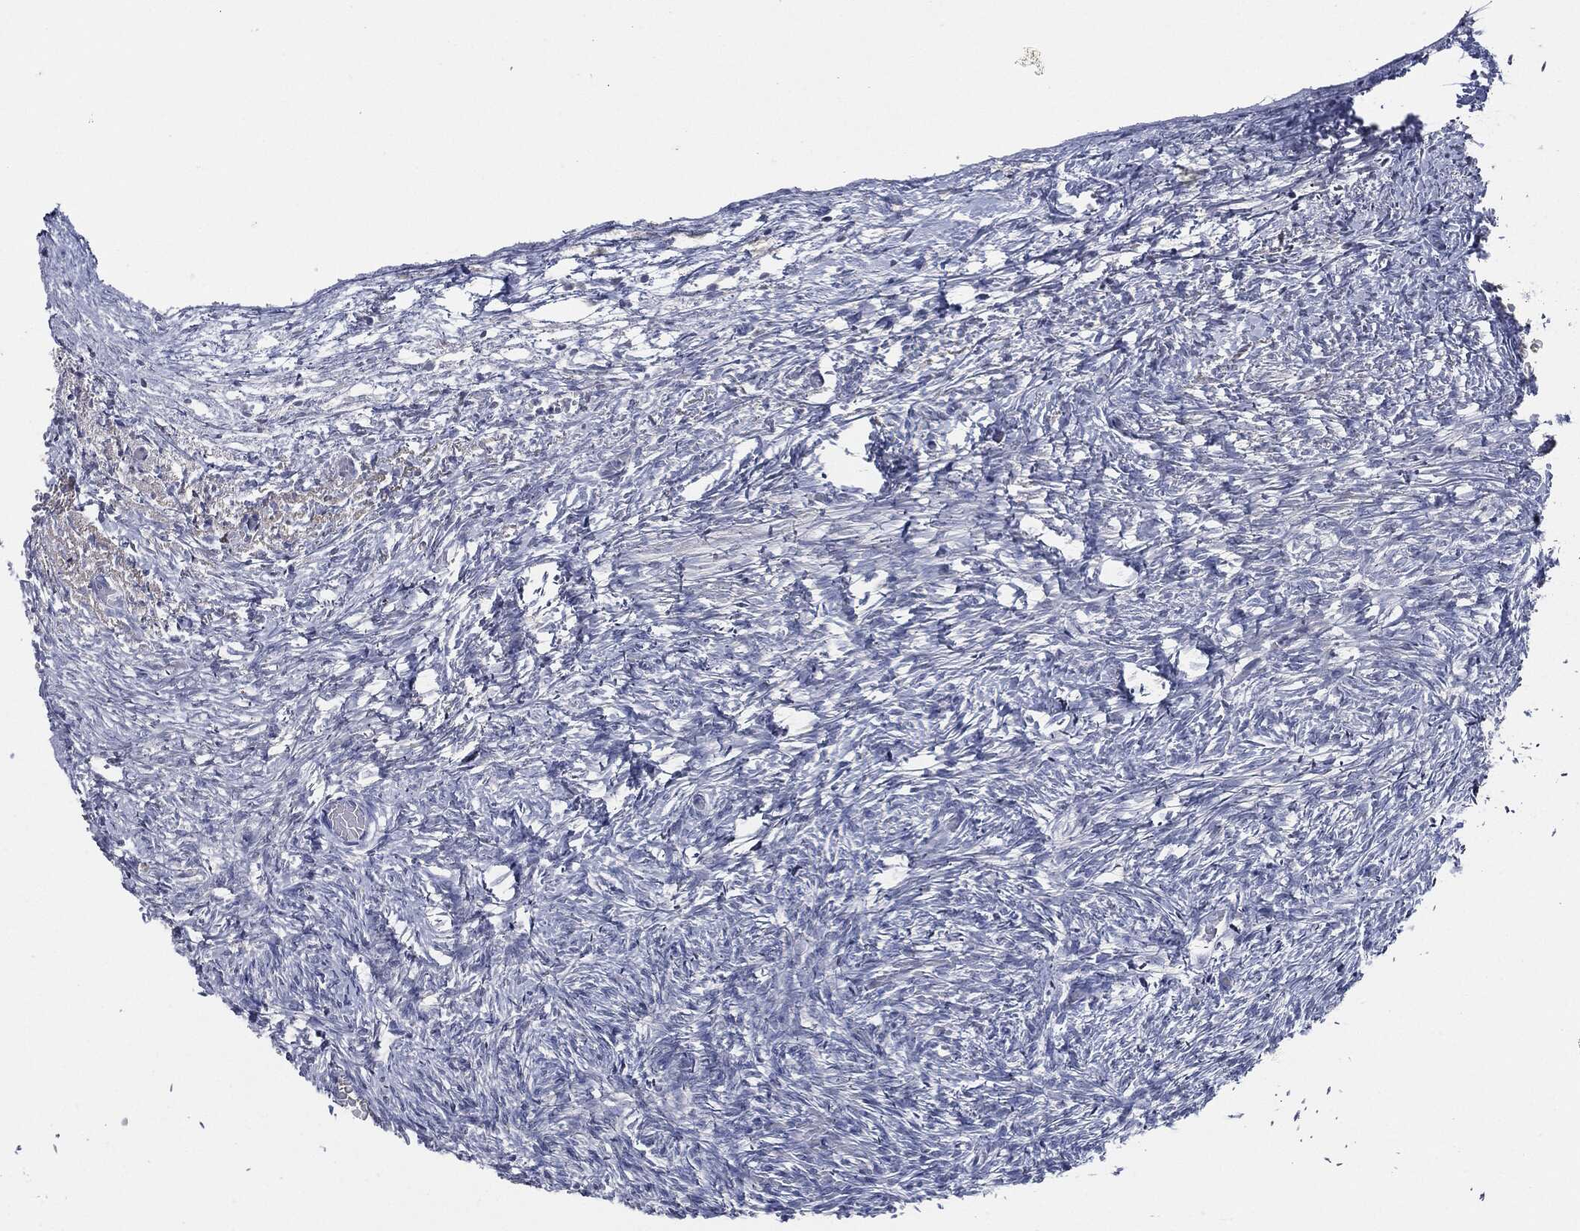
{"staining": {"intensity": "negative", "quantity": "none", "location": "none"}, "tissue": "ovary", "cell_type": "Follicle cells", "image_type": "normal", "snomed": [{"axis": "morphology", "description": "Normal tissue, NOS"}, {"axis": "topography", "description": "Ovary"}], "caption": "Immunohistochemistry photomicrograph of benign human ovary stained for a protein (brown), which reveals no positivity in follicle cells.", "gene": "SIGLEC7", "patient": {"sex": "female", "age": 39}}